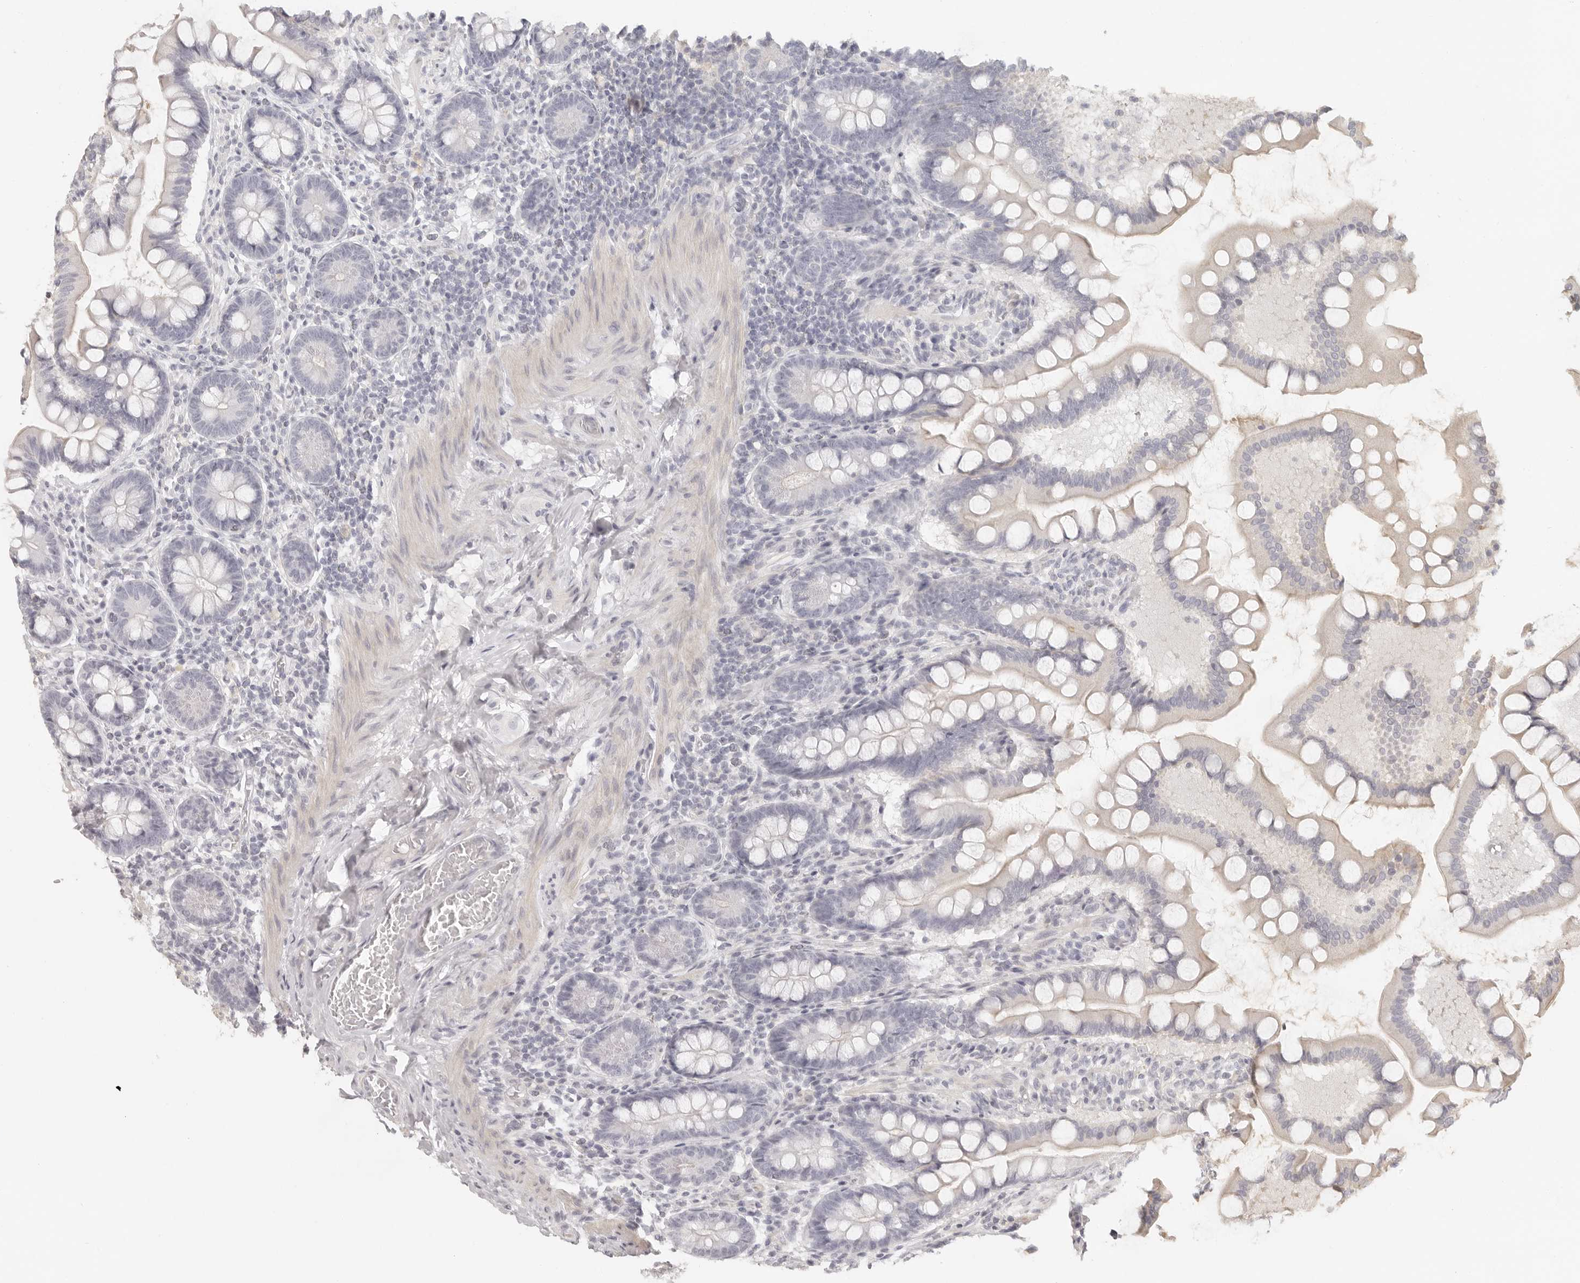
{"staining": {"intensity": "weak", "quantity": "25%-75%", "location": "cytoplasmic/membranous"}, "tissue": "small intestine", "cell_type": "Glandular cells", "image_type": "normal", "snomed": [{"axis": "morphology", "description": "Normal tissue, NOS"}, {"axis": "topography", "description": "Small intestine"}], "caption": "A histopathology image of small intestine stained for a protein exhibits weak cytoplasmic/membranous brown staining in glandular cells. (DAB = brown stain, brightfield microscopy at high magnification).", "gene": "RXFP1", "patient": {"sex": "male", "age": 41}}